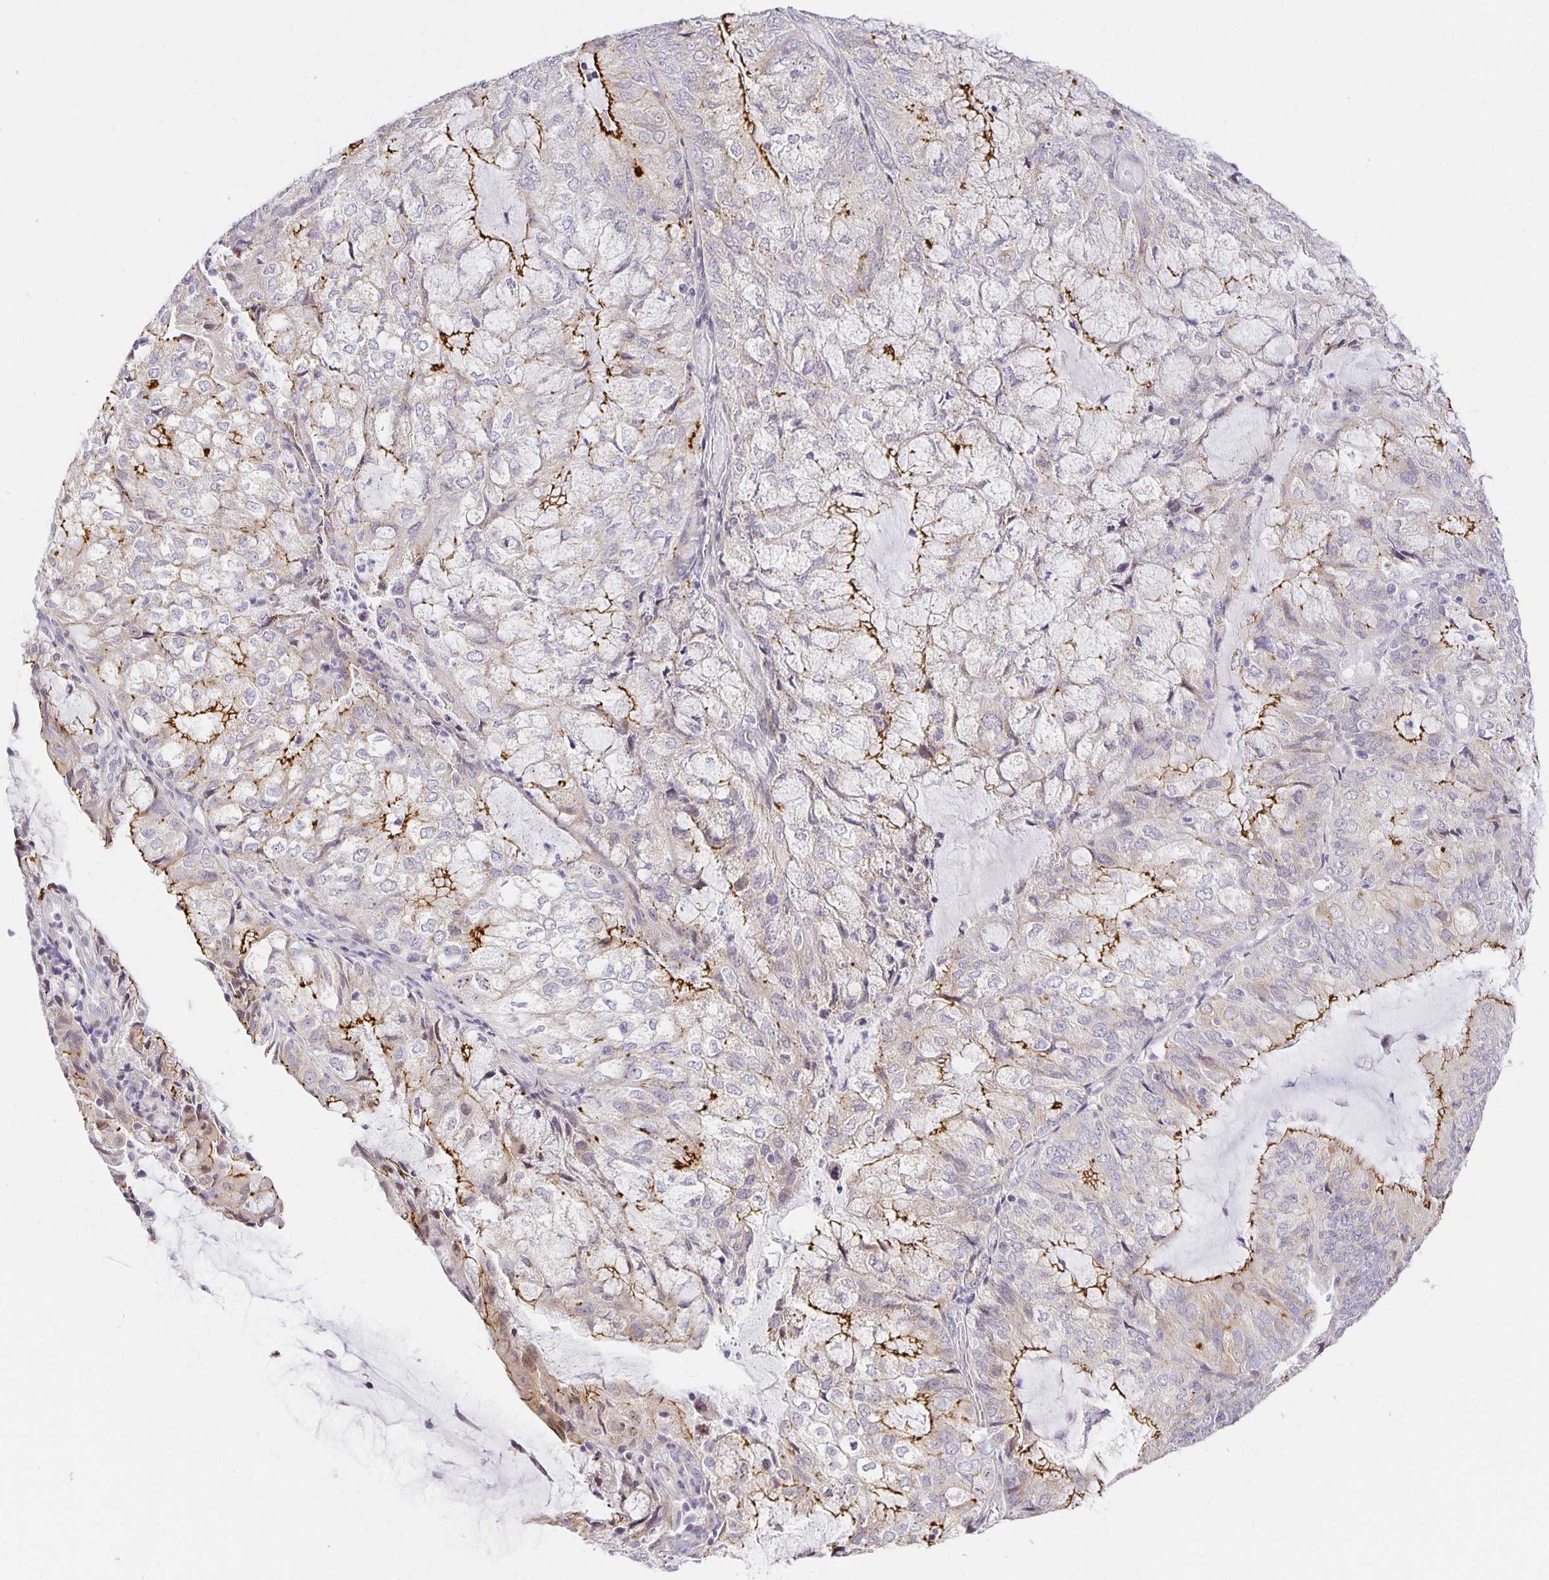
{"staining": {"intensity": "strong", "quantity": "<25%", "location": "cytoplasmic/membranous"}, "tissue": "endometrial cancer", "cell_type": "Tumor cells", "image_type": "cancer", "snomed": [{"axis": "morphology", "description": "Adenocarcinoma, NOS"}, {"axis": "topography", "description": "Endometrium"}], "caption": "Endometrial cancer (adenocarcinoma) tissue demonstrates strong cytoplasmic/membranous staining in approximately <25% of tumor cells, visualized by immunohistochemistry.", "gene": "TJP3", "patient": {"sex": "female", "age": 81}}